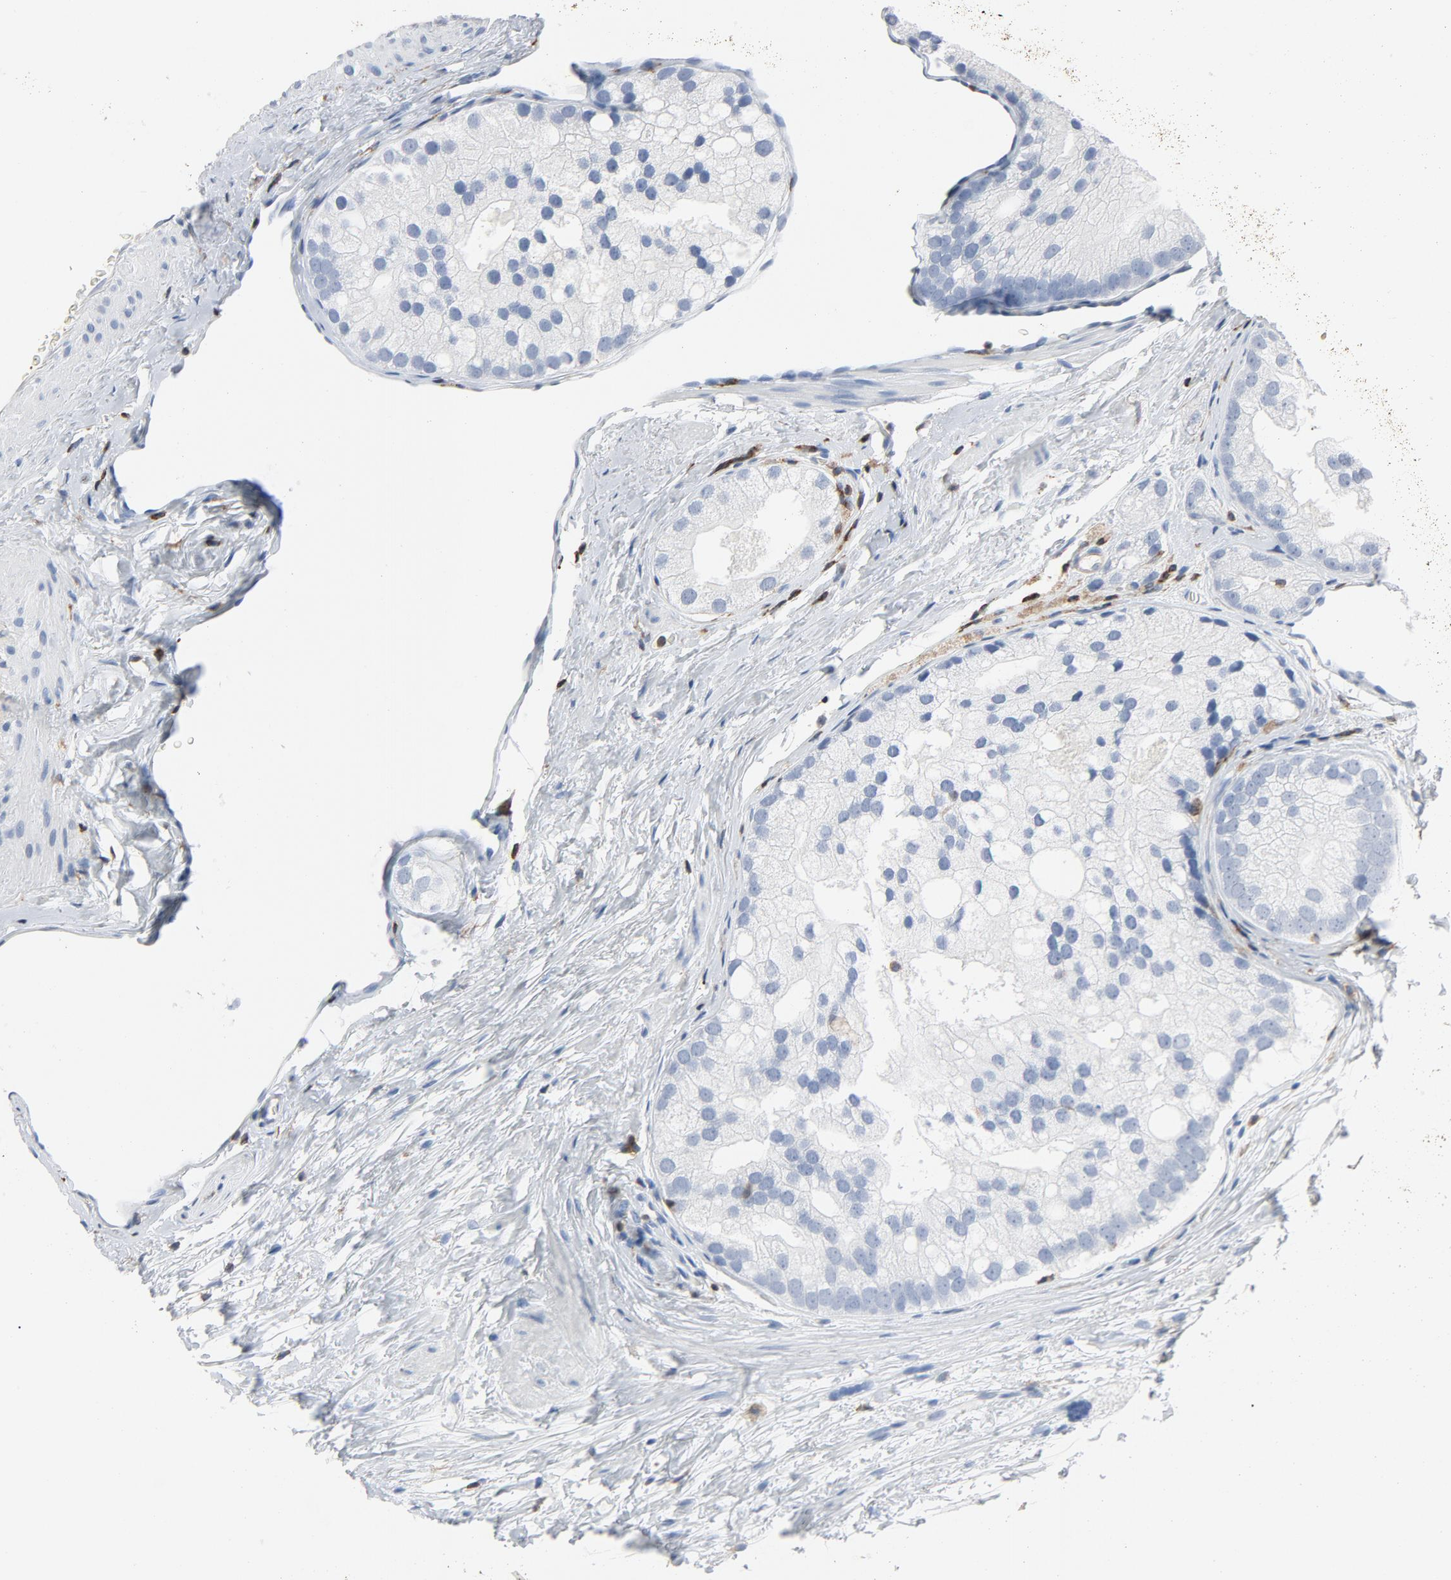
{"staining": {"intensity": "negative", "quantity": "none", "location": "none"}, "tissue": "prostate cancer", "cell_type": "Tumor cells", "image_type": "cancer", "snomed": [{"axis": "morphology", "description": "Adenocarcinoma, Low grade"}, {"axis": "topography", "description": "Prostate"}], "caption": "This is a histopathology image of immunohistochemistry (IHC) staining of prostate low-grade adenocarcinoma, which shows no positivity in tumor cells. Brightfield microscopy of IHC stained with DAB (brown) and hematoxylin (blue), captured at high magnification.", "gene": "LCP2", "patient": {"sex": "male", "age": 69}}